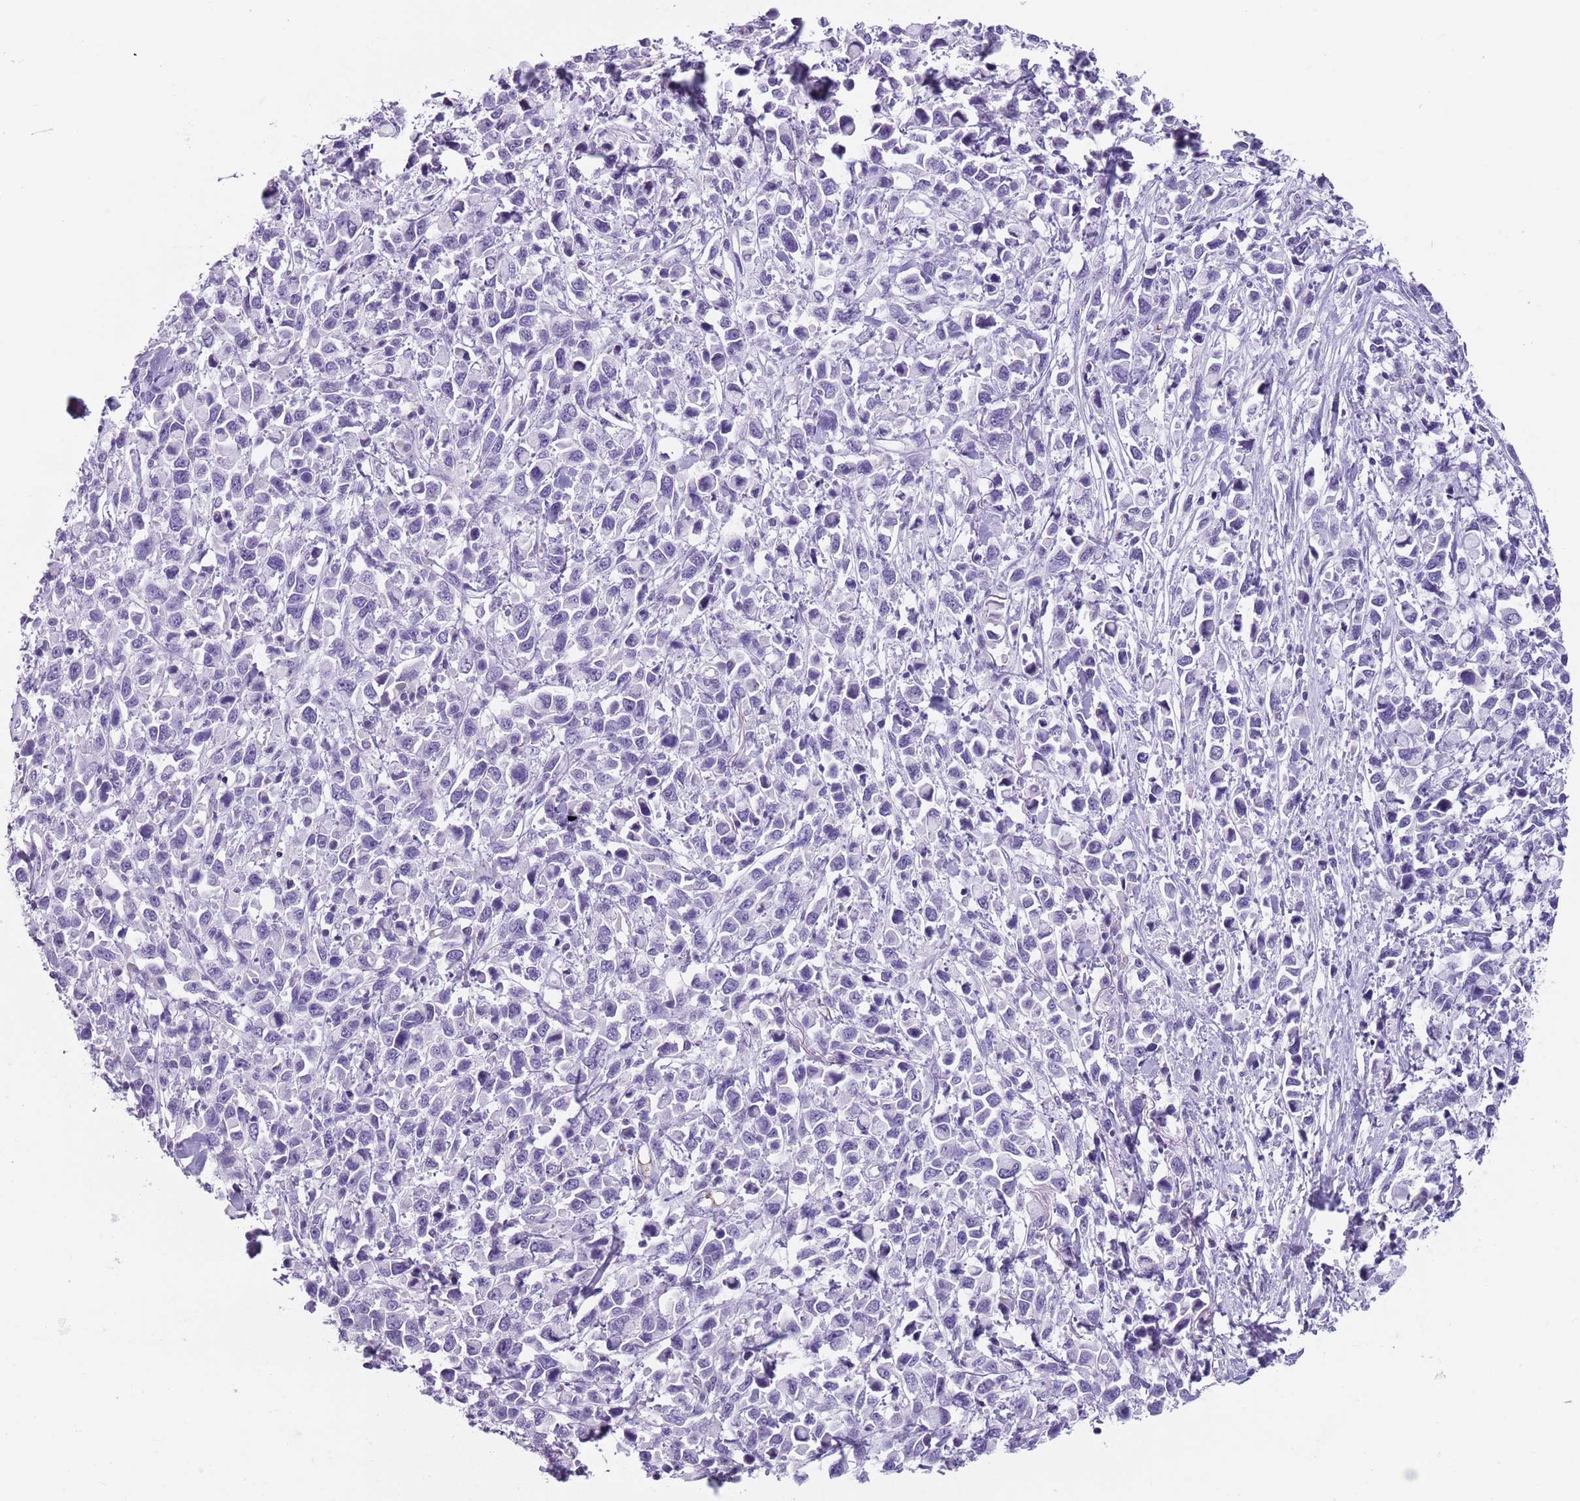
{"staining": {"intensity": "negative", "quantity": "none", "location": "none"}, "tissue": "stomach cancer", "cell_type": "Tumor cells", "image_type": "cancer", "snomed": [{"axis": "morphology", "description": "Adenocarcinoma, NOS"}, {"axis": "topography", "description": "Stomach"}], "caption": "Photomicrograph shows no significant protein expression in tumor cells of stomach cancer. (IHC, brightfield microscopy, high magnification).", "gene": "SPESP1", "patient": {"sex": "female", "age": 81}}